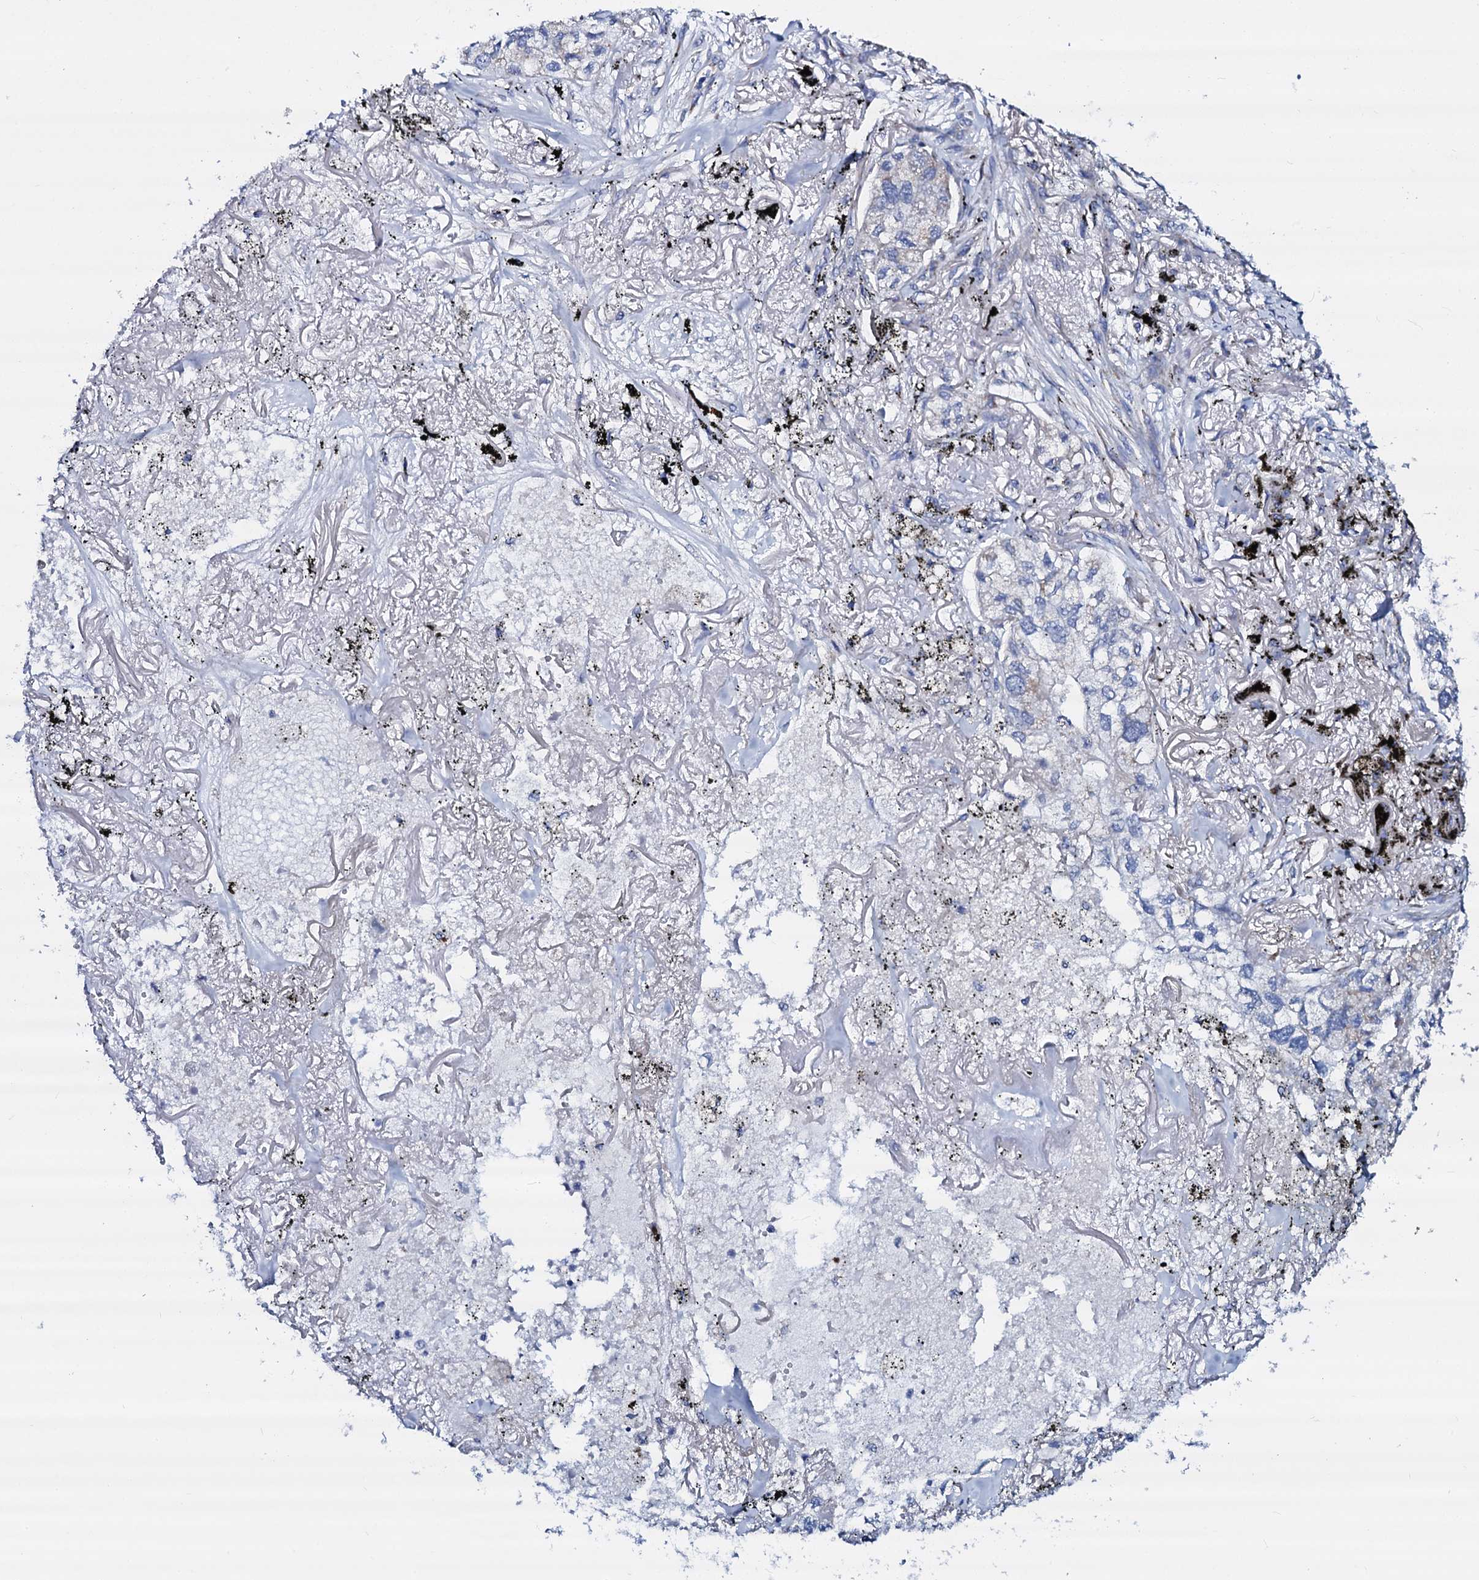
{"staining": {"intensity": "negative", "quantity": "none", "location": "none"}, "tissue": "lung cancer", "cell_type": "Tumor cells", "image_type": "cancer", "snomed": [{"axis": "morphology", "description": "Adenocarcinoma, NOS"}, {"axis": "topography", "description": "Lung"}], "caption": "An image of lung cancer (adenocarcinoma) stained for a protein exhibits no brown staining in tumor cells.", "gene": "SLC37A4", "patient": {"sex": "male", "age": 65}}